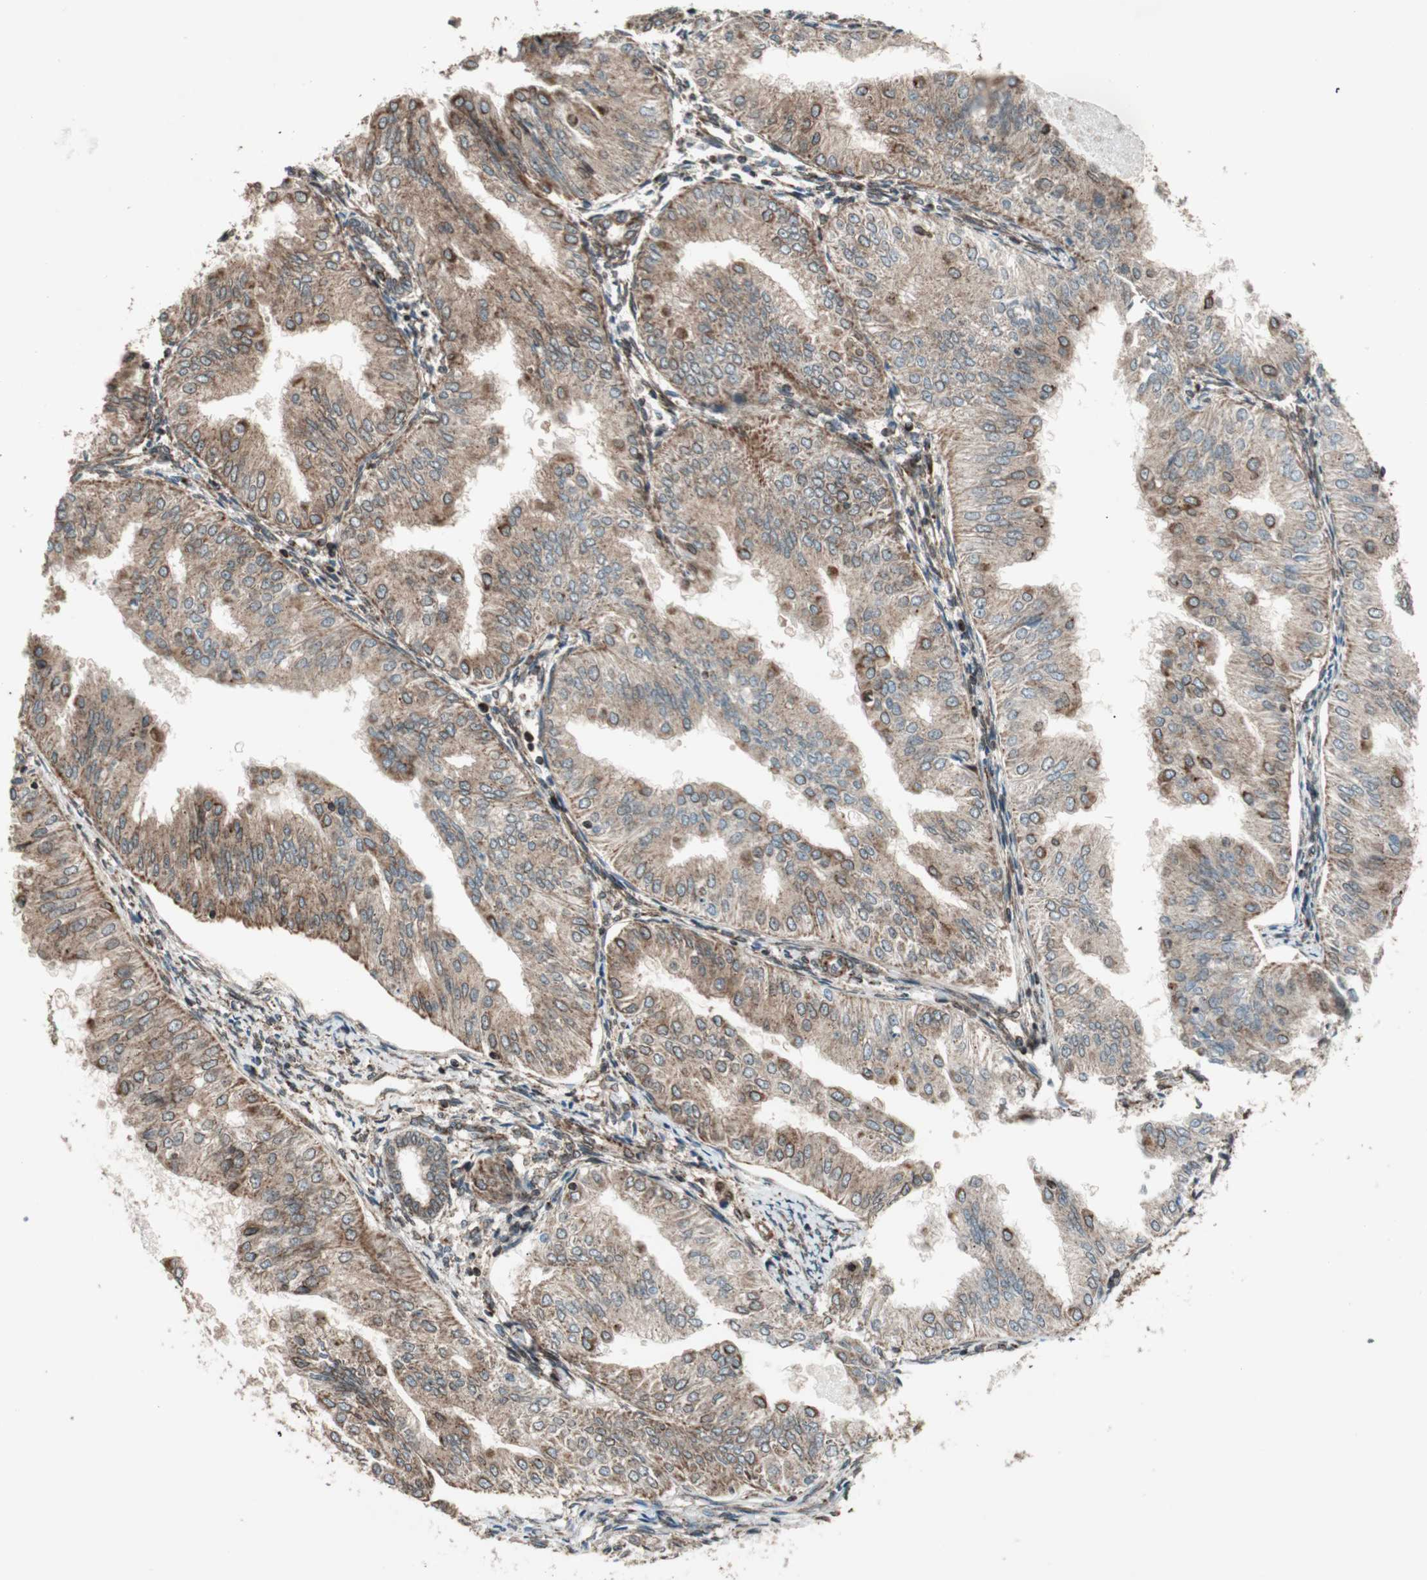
{"staining": {"intensity": "moderate", "quantity": ">75%", "location": "cytoplasmic/membranous,nuclear"}, "tissue": "endometrial cancer", "cell_type": "Tumor cells", "image_type": "cancer", "snomed": [{"axis": "morphology", "description": "Adenocarcinoma, NOS"}, {"axis": "topography", "description": "Endometrium"}], "caption": "This is an image of immunohistochemistry staining of endometrial cancer, which shows moderate expression in the cytoplasmic/membranous and nuclear of tumor cells.", "gene": "NUP62", "patient": {"sex": "female", "age": 53}}